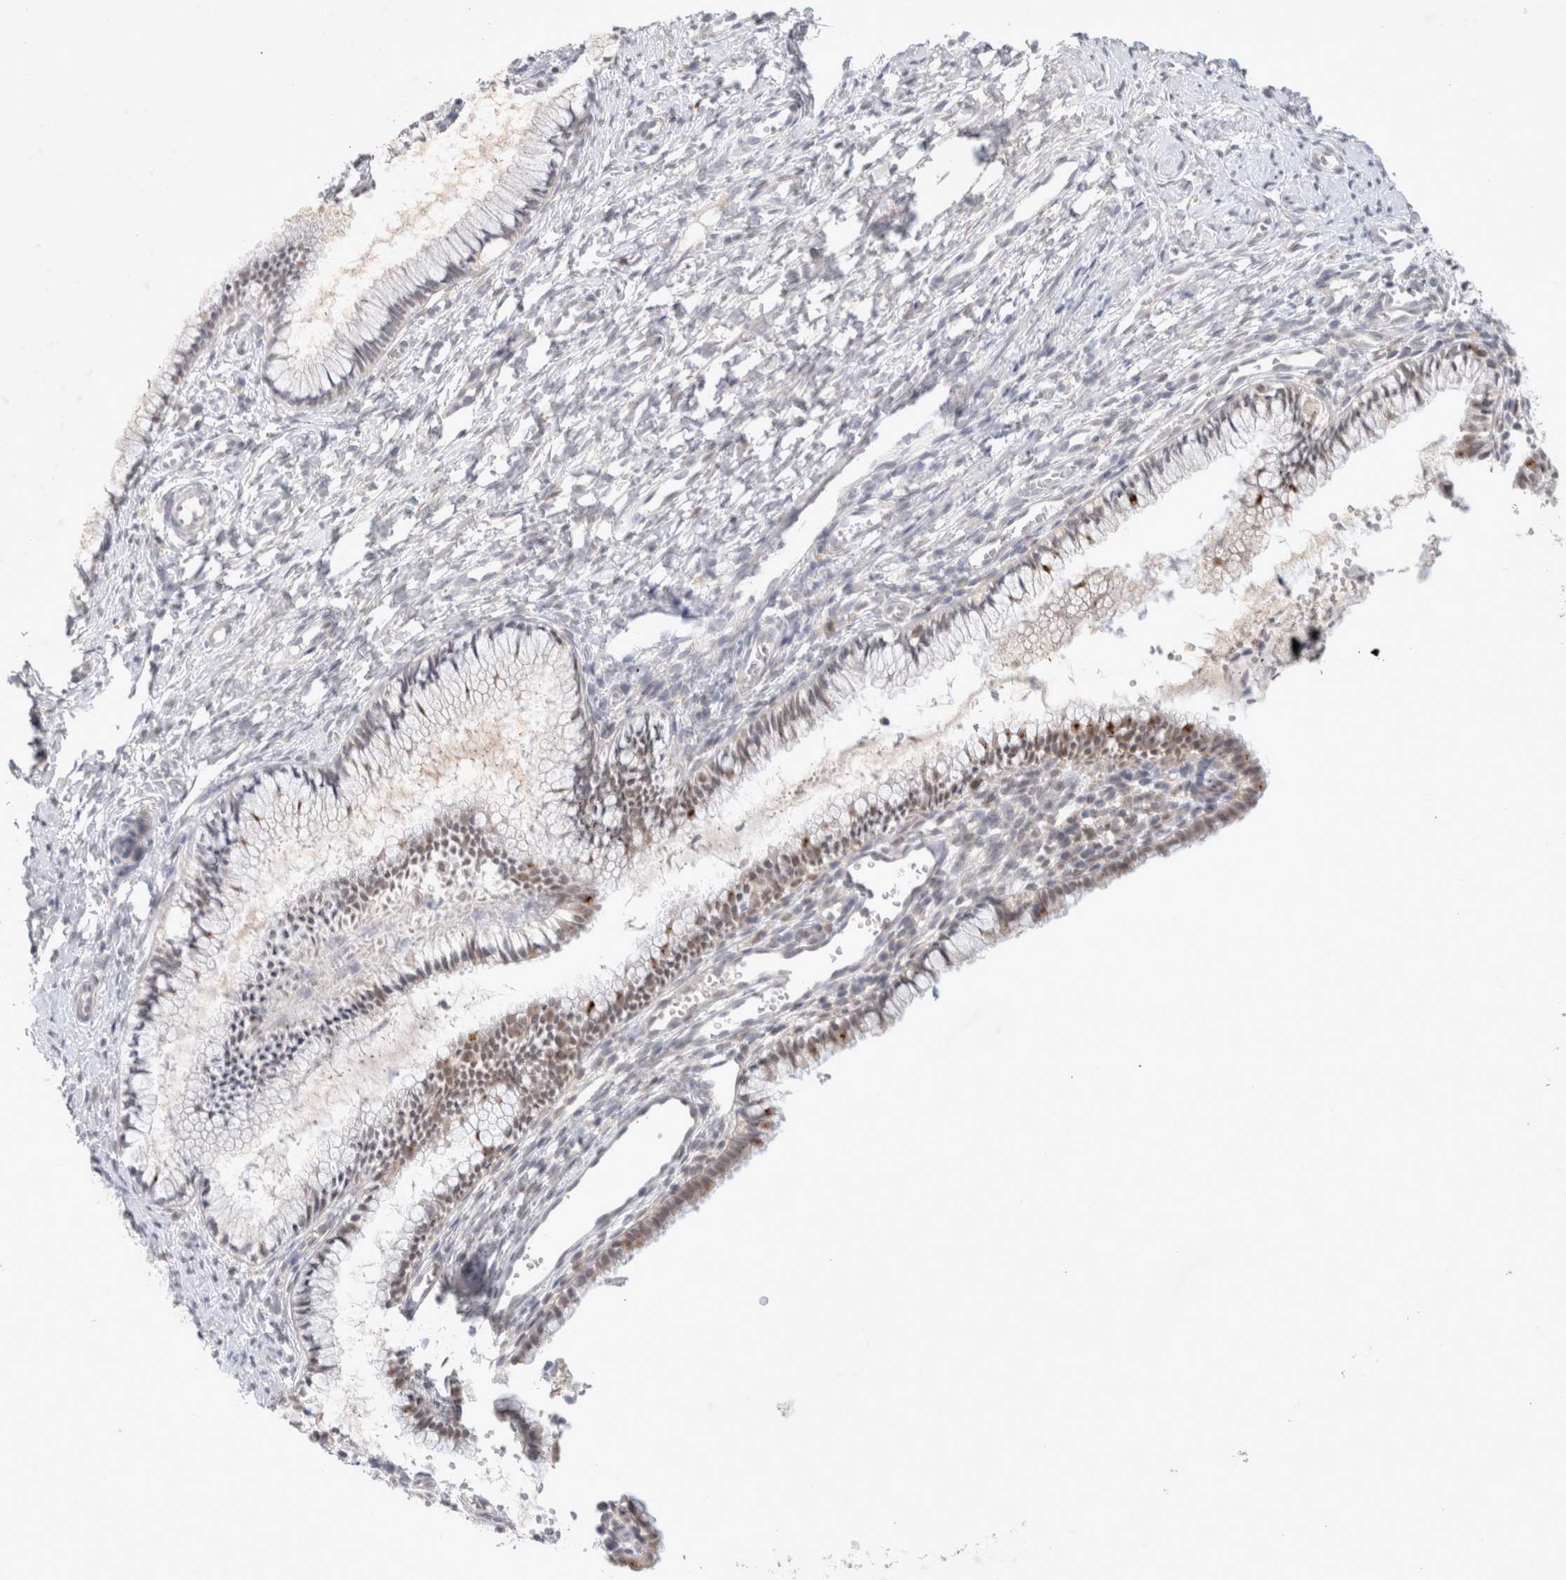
{"staining": {"intensity": "weak", "quantity": "25%-75%", "location": "nuclear"}, "tissue": "cervix", "cell_type": "Glandular cells", "image_type": "normal", "snomed": [{"axis": "morphology", "description": "Normal tissue, NOS"}, {"axis": "topography", "description": "Cervix"}], "caption": "Cervix stained with immunohistochemistry demonstrates weak nuclear expression in about 25%-75% of glandular cells.", "gene": "FBXO42", "patient": {"sex": "female", "age": 27}}